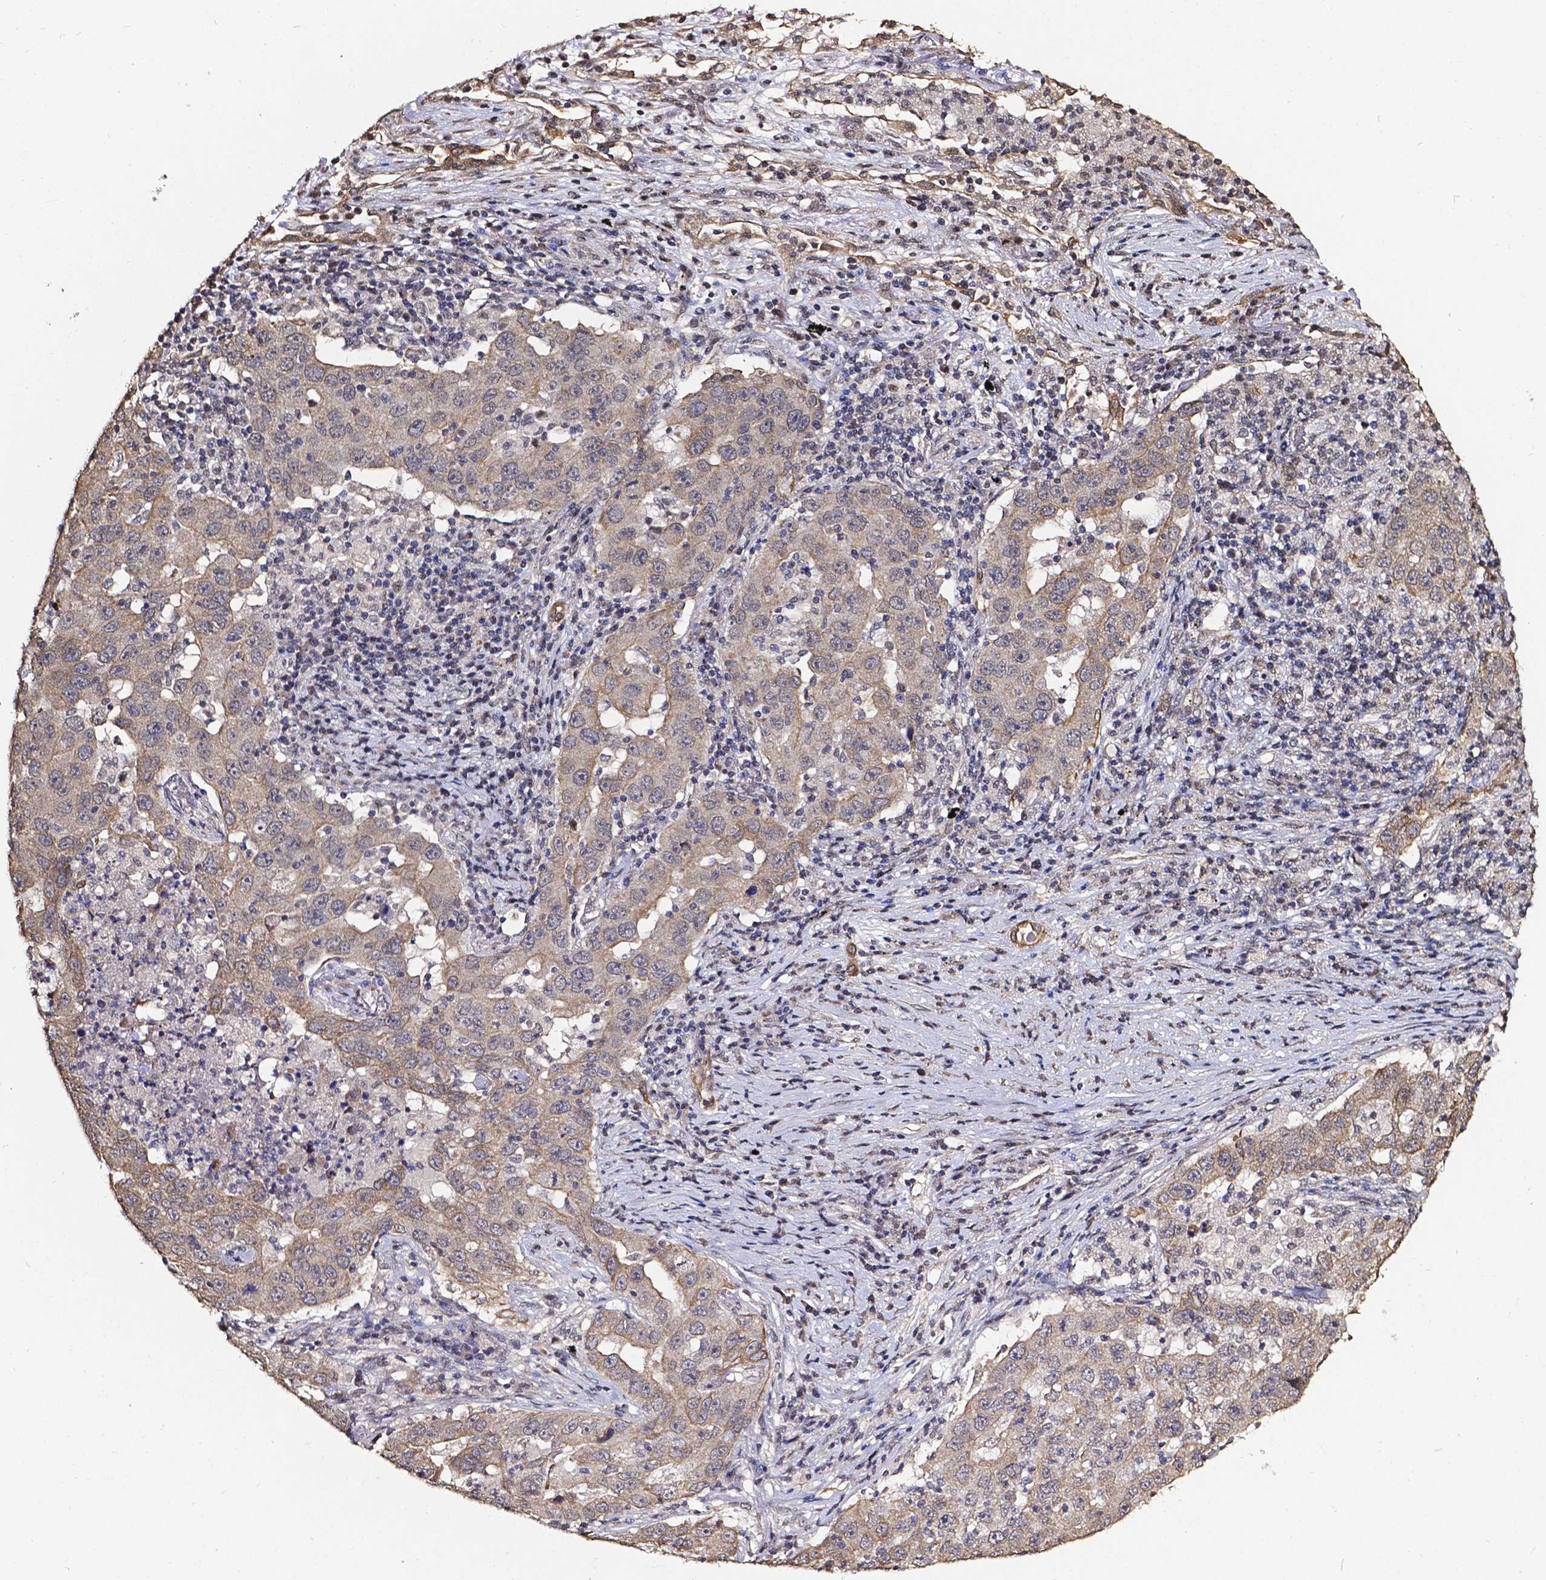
{"staining": {"intensity": "weak", "quantity": "<25%", "location": "cytoplasmic/membranous"}, "tissue": "lung cancer", "cell_type": "Tumor cells", "image_type": "cancer", "snomed": [{"axis": "morphology", "description": "Adenocarcinoma, NOS"}, {"axis": "topography", "description": "Lung"}], "caption": "High power microscopy photomicrograph of an immunohistochemistry (IHC) photomicrograph of lung adenocarcinoma, revealing no significant expression in tumor cells.", "gene": "GLRA2", "patient": {"sex": "male", "age": 73}}